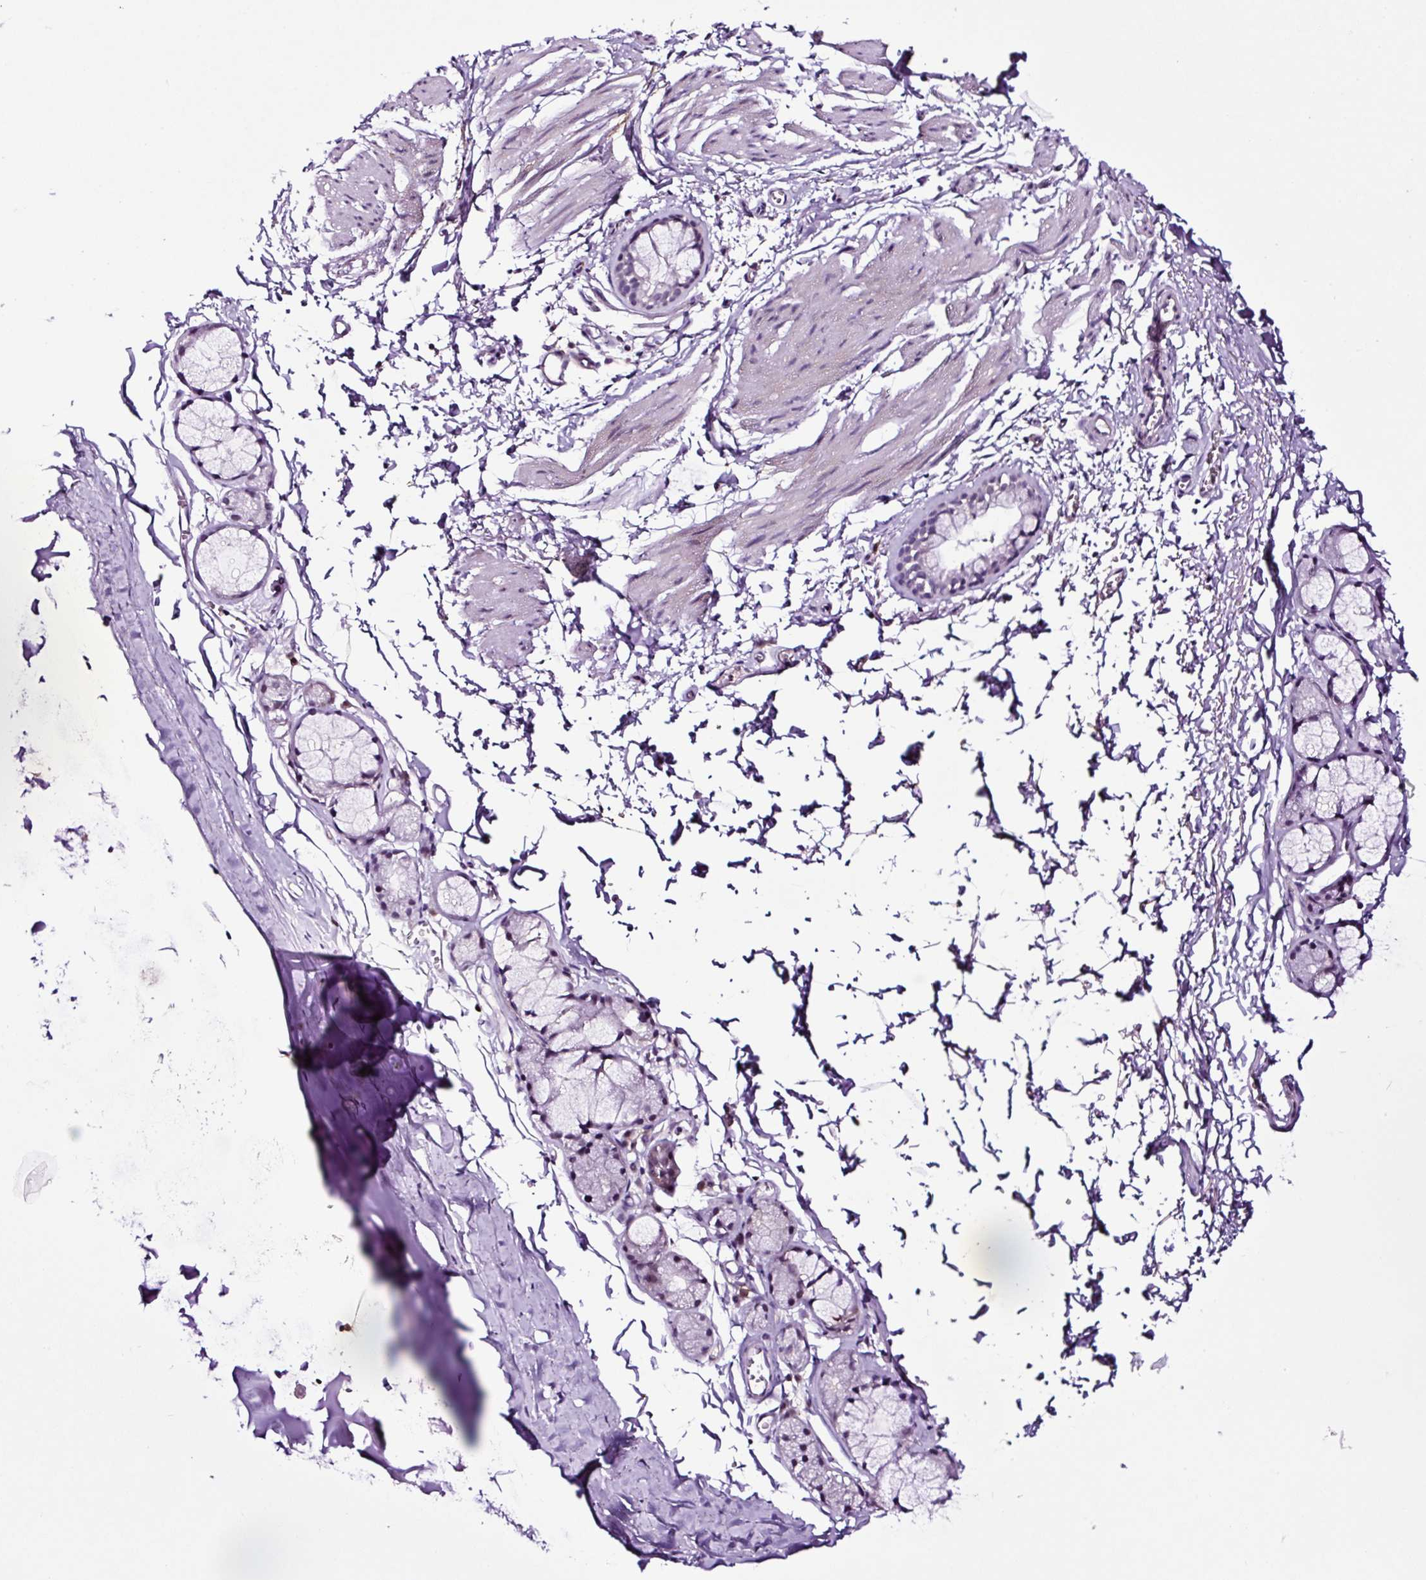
{"staining": {"intensity": "negative", "quantity": "none", "location": "none"}, "tissue": "adipose tissue", "cell_type": "Adipocytes", "image_type": "normal", "snomed": [{"axis": "morphology", "description": "Normal tissue, NOS"}, {"axis": "topography", "description": "Cartilage tissue"}, {"axis": "topography", "description": "Bronchus"}, {"axis": "topography", "description": "Peripheral nerve tissue"}], "caption": "Photomicrograph shows no protein positivity in adipocytes of unremarkable adipose tissue. The staining is performed using DAB (3,3'-diaminobenzidine) brown chromogen with nuclei counter-stained in using hematoxylin.", "gene": "TAFA3", "patient": {"sex": "female", "age": 59}}